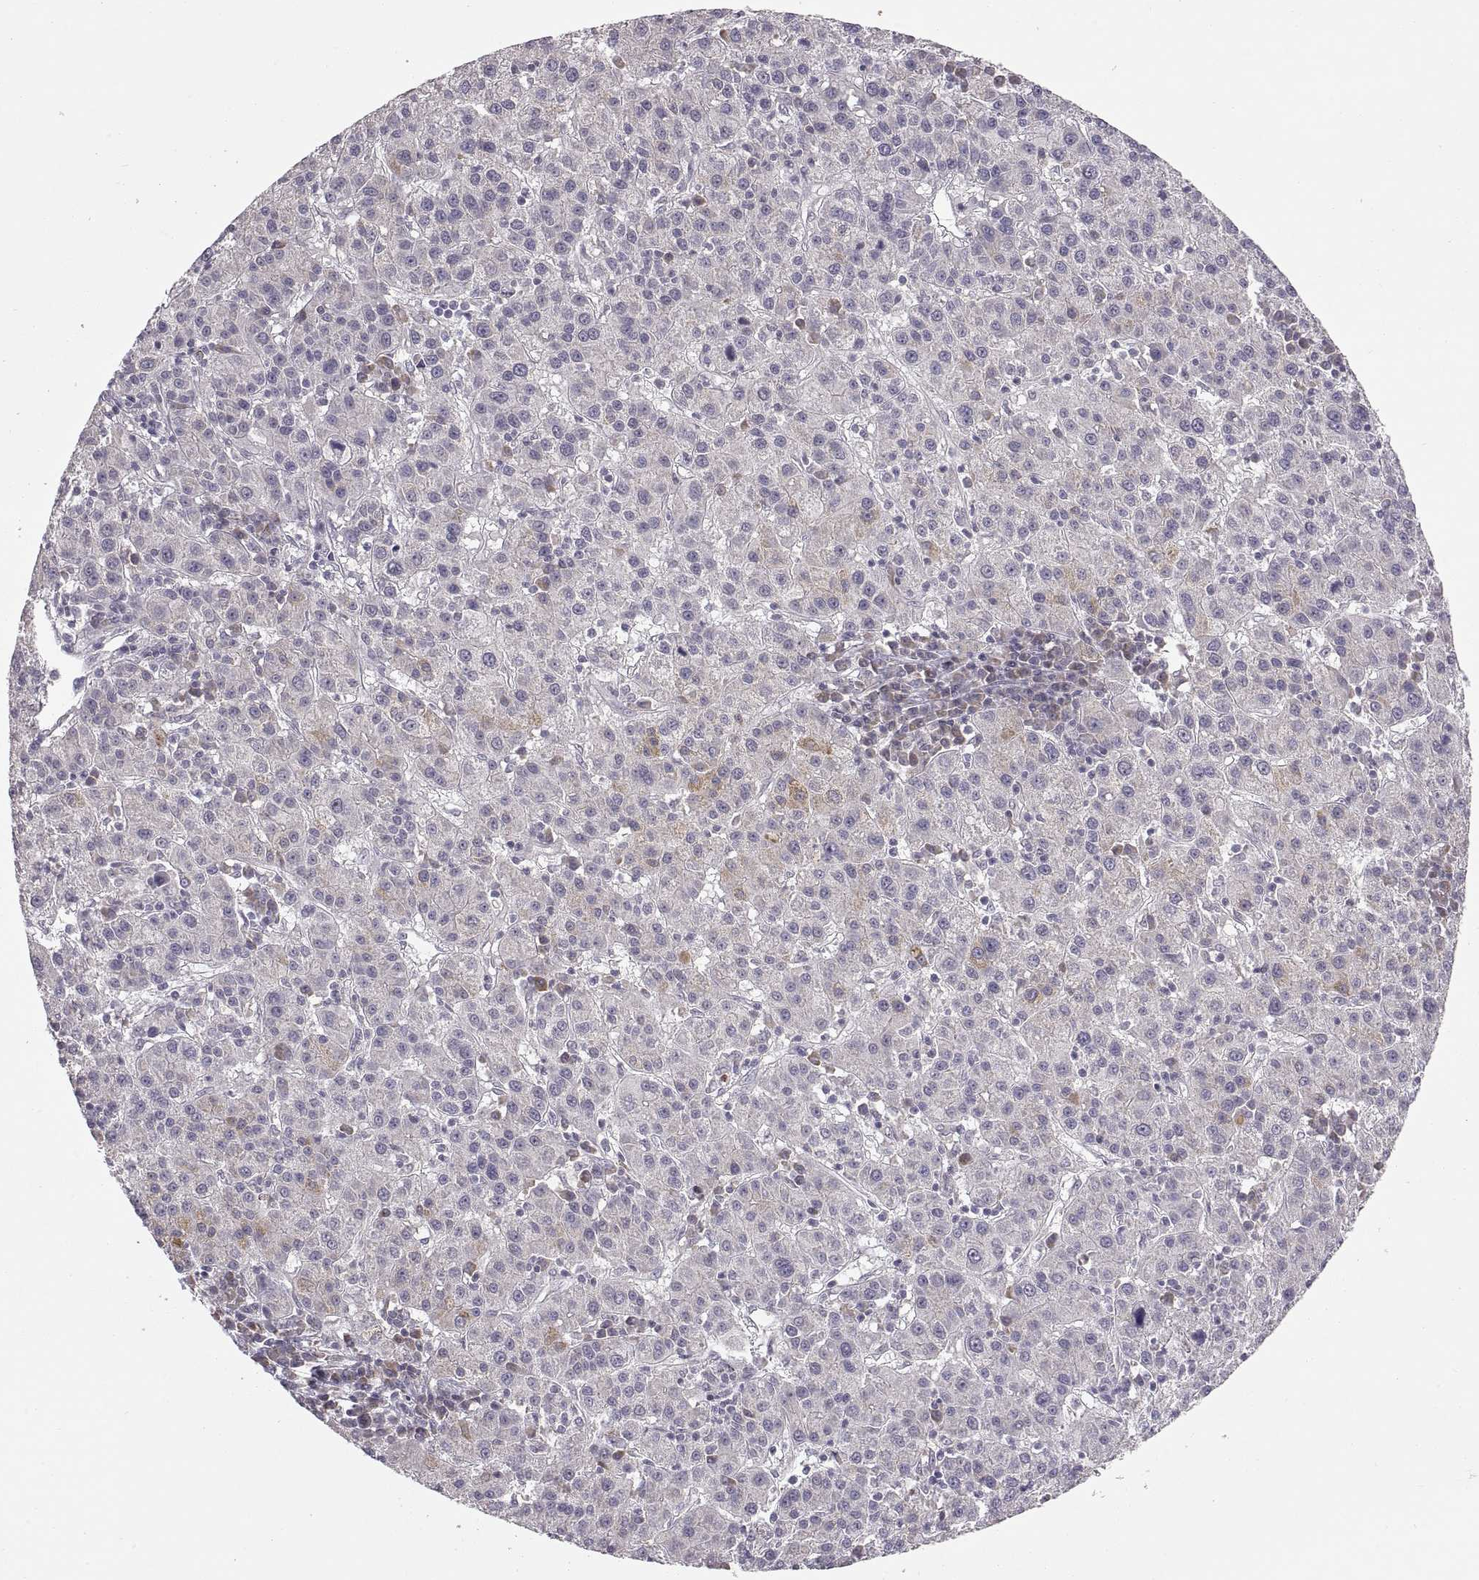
{"staining": {"intensity": "moderate", "quantity": "<25%", "location": "cytoplasmic/membranous"}, "tissue": "liver cancer", "cell_type": "Tumor cells", "image_type": "cancer", "snomed": [{"axis": "morphology", "description": "Carcinoma, Hepatocellular, NOS"}, {"axis": "topography", "description": "Liver"}], "caption": "Protein expression analysis of human hepatocellular carcinoma (liver) reveals moderate cytoplasmic/membranous expression in approximately <25% of tumor cells.", "gene": "HMGCR", "patient": {"sex": "female", "age": 60}}